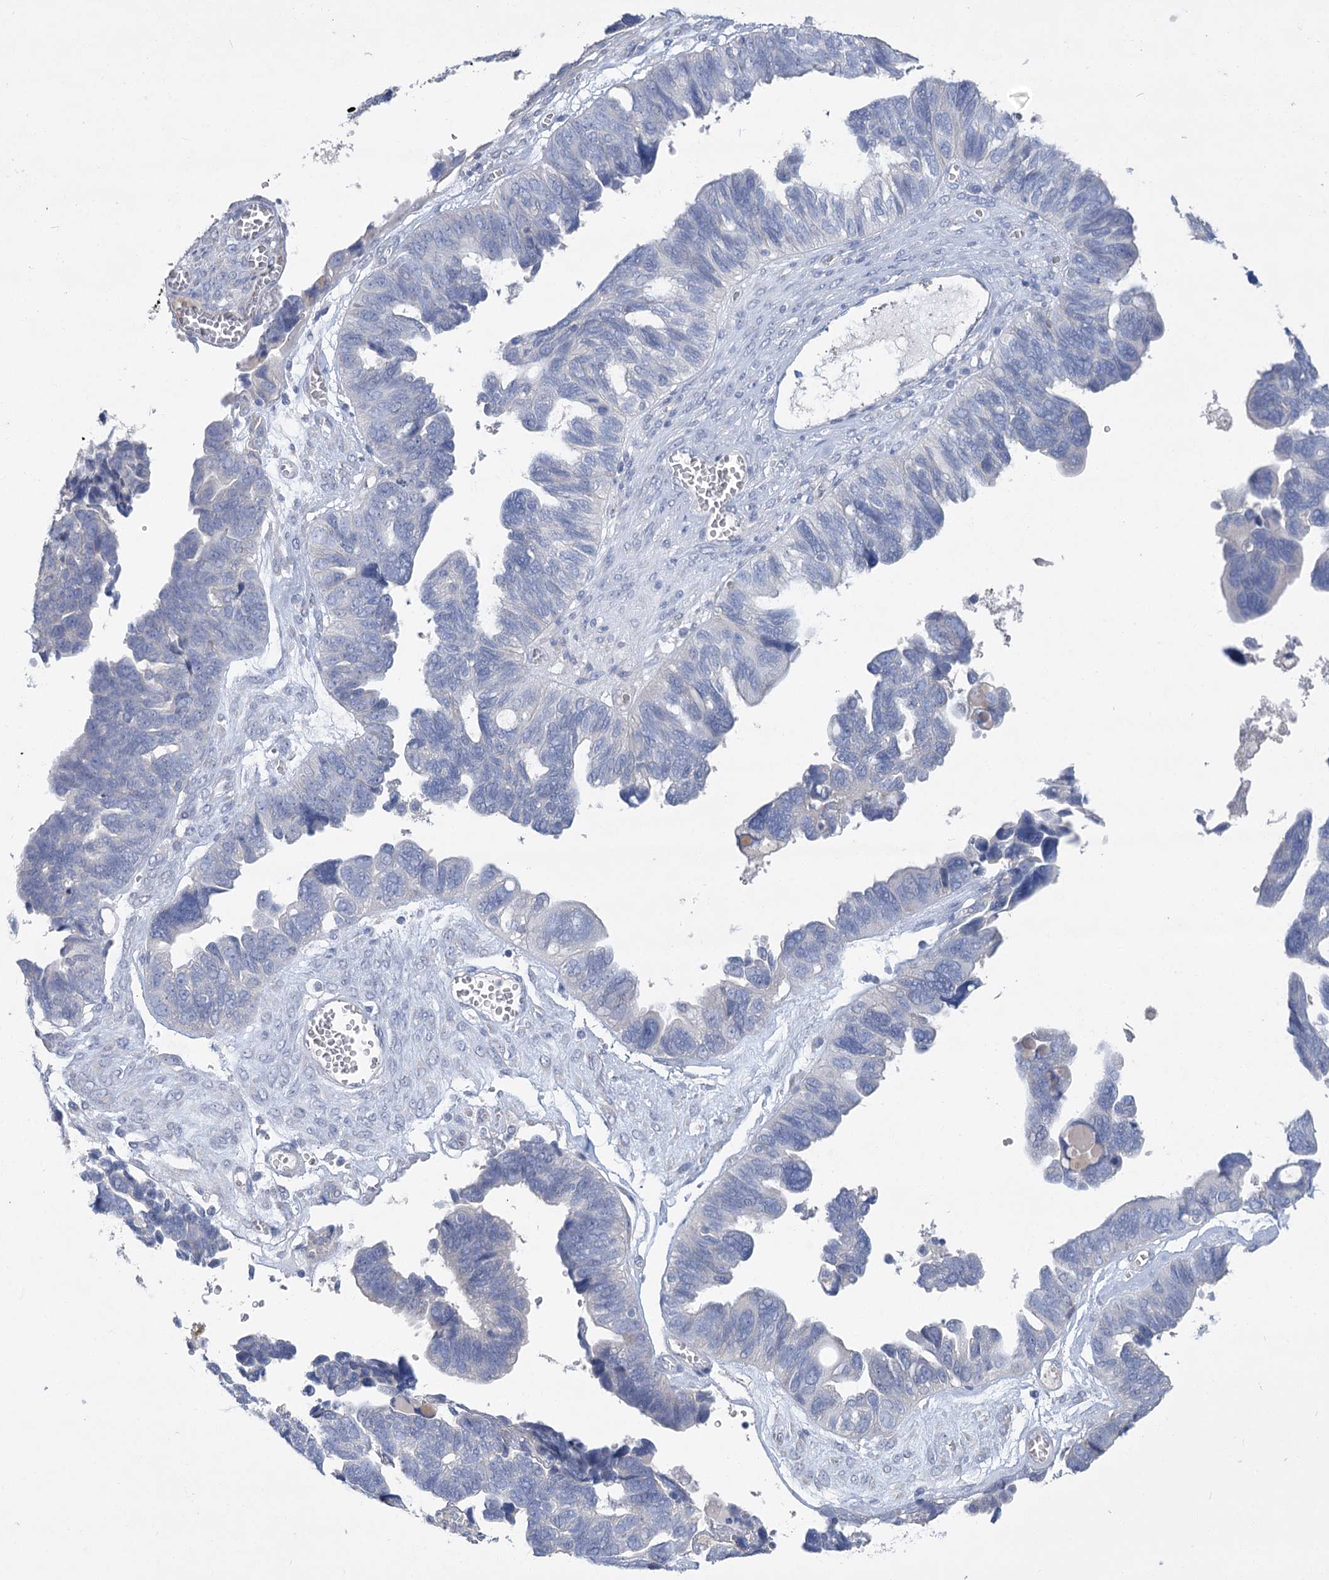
{"staining": {"intensity": "negative", "quantity": "none", "location": "none"}, "tissue": "ovarian cancer", "cell_type": "Tumor cells", "image_type": "cancer", "snomed": [{"axis": "morphology", "description": "Cystadenocarcinoma, serous, NOS"}, {"axis": "topography", "description": "Ovary"}], "caption": "Immunohistochemistry of human ovarian serous cystadenocarcinoma exhibits no positivity in tumor cells.", "gene": "SLC9A3", "patient": {"sex": "female", "age": 79}}